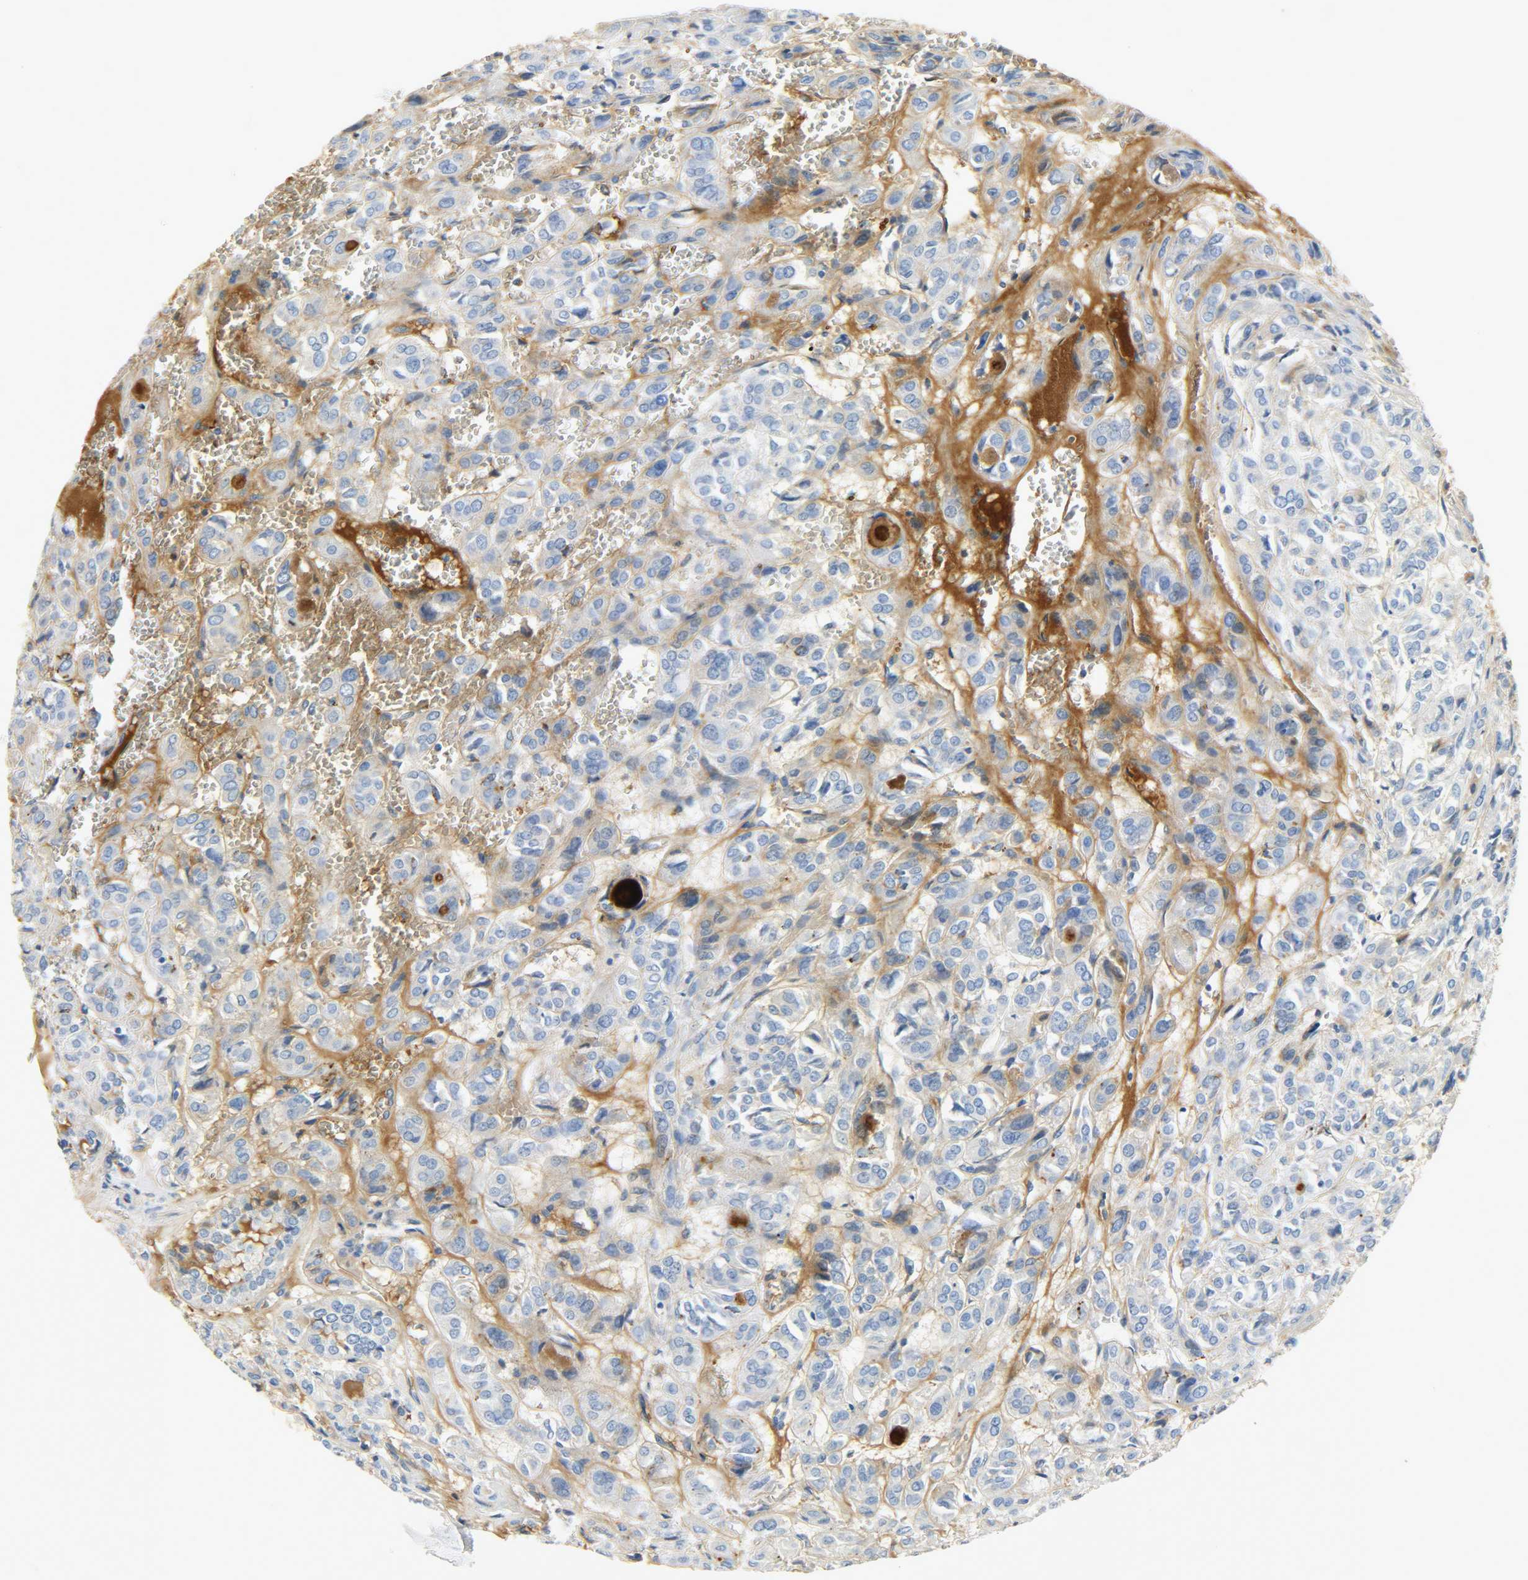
{"staining": {"intensity": "weak", "quantity": "25%-75%", "location": "cytoplasmic/membranous"}, "tissue": "thyroid cancer", "cell_type": "Tumor cells", "image_type": "cancer", "snomed": [{"axis": "morphology", "description": "Follicular adenoma carcinoma, NOS"}, {"axis": "topography", "description": "Thyroid gland"}], "caption": "Immunohistochemistry (IHC) staining of thyroid follicular adenoma carcinoma, which exhibits low levels of weak cytoplasmic/membranous positivity in approximately 25%-75% of tumor cells indicating weak cytoplasmic/membranous protein expression. The staining was performed using DAB (3,3'-diaminobenzidine) (brown) for protein detection and nuclei were counterstained in hematoxylin (blue).", "gene": "CRP", "patient": {"sex": "female", "age": 71}}